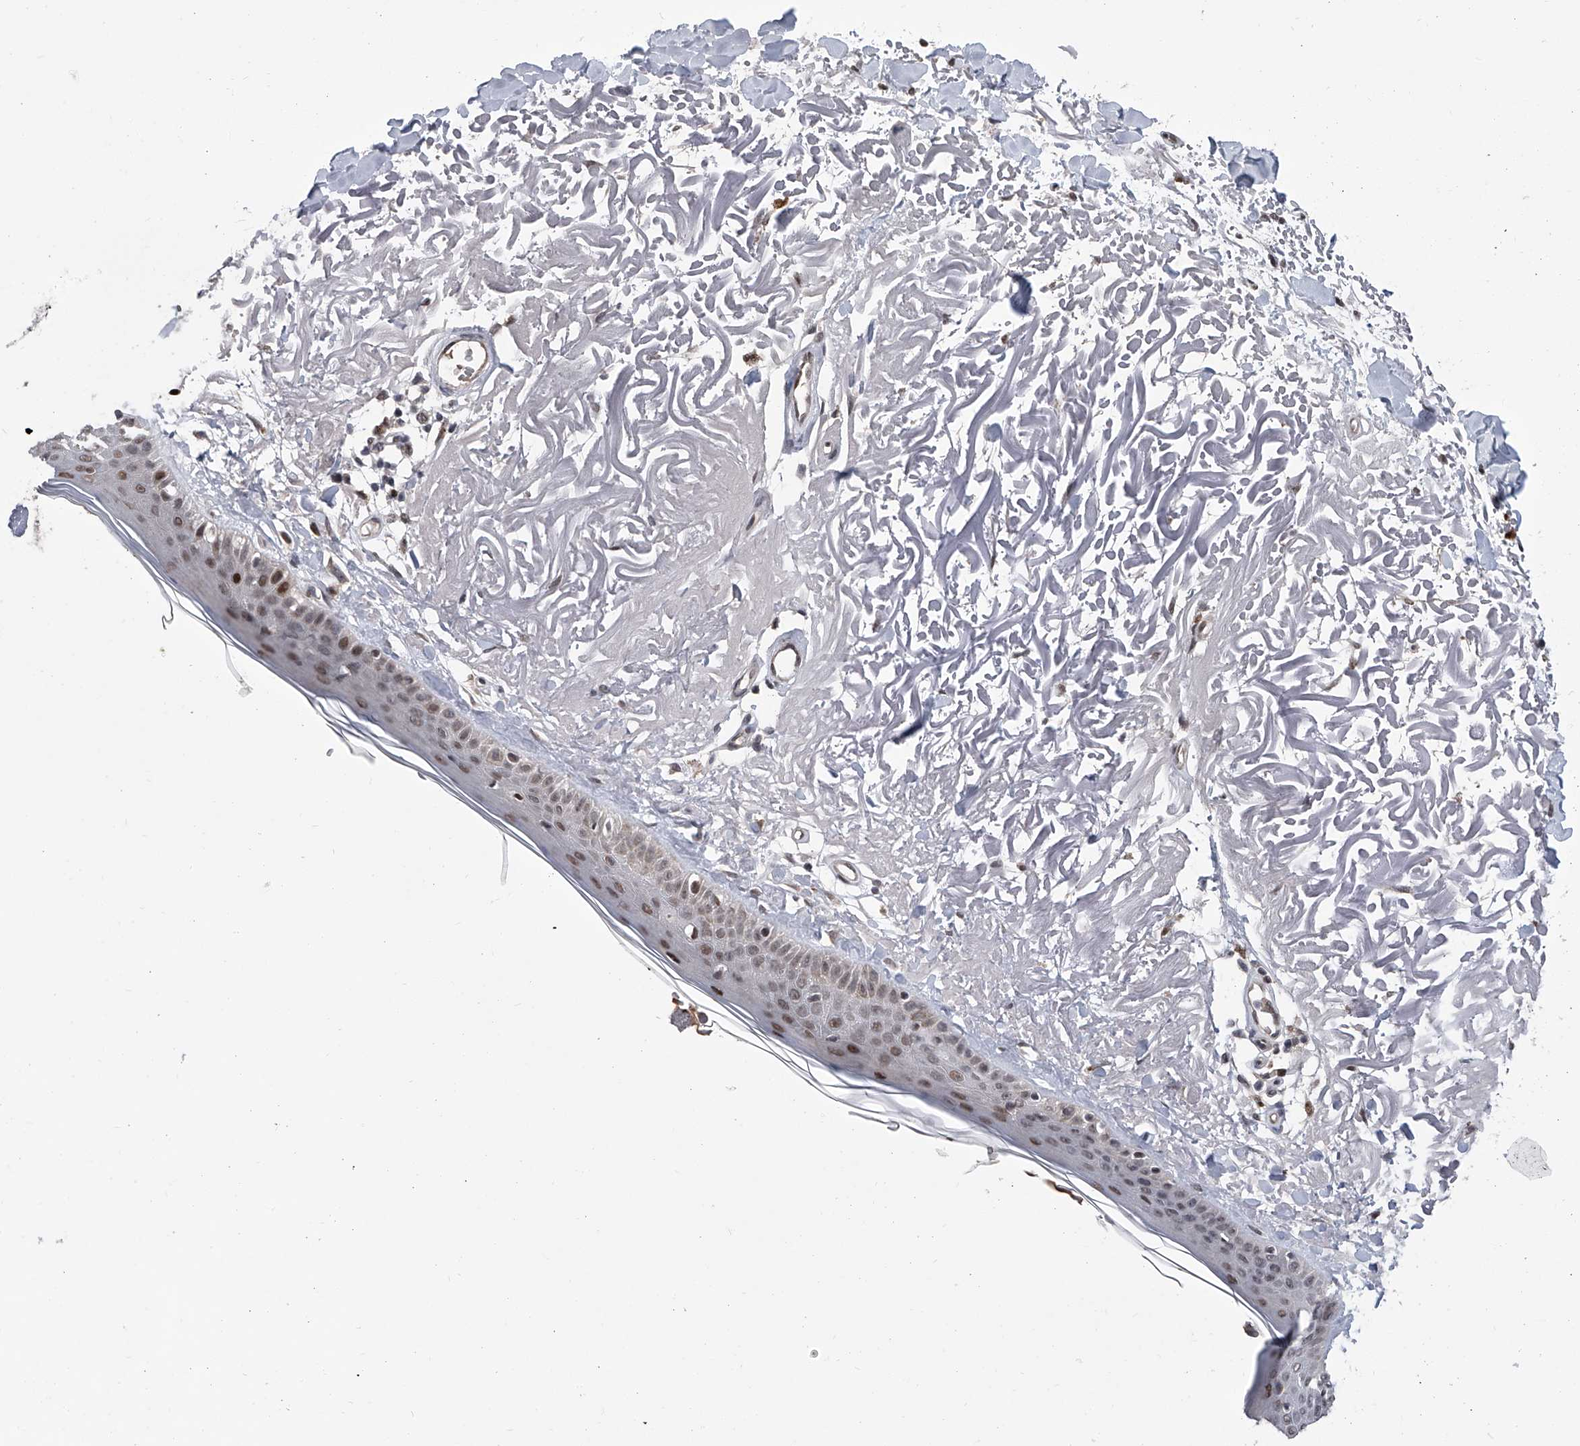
{"staining": {"intensity": "moderate", "quantity": ">75%", "location": "nuclear"}, "tissue": "skin", "cell_type": "Fibroblasts", "image_type": "normal", "snomed": [{"axis": "morphology", "description": "Normal tissue, NOS"}, {"axis": "topography", "description": "Skin"}, {"axis": "topography", "description": "Skeletal muscle"}], "caption": "The immunohistochemical stain shows moderate nuclear expression in fibroblasts of unremarkable skin. (DAB (3,3'-diaminobenzidine) = brown stain, brightfield microscopy at high magnification).", "gene": "ZNF426", "patient": {"sex": "male", "age": 83}}